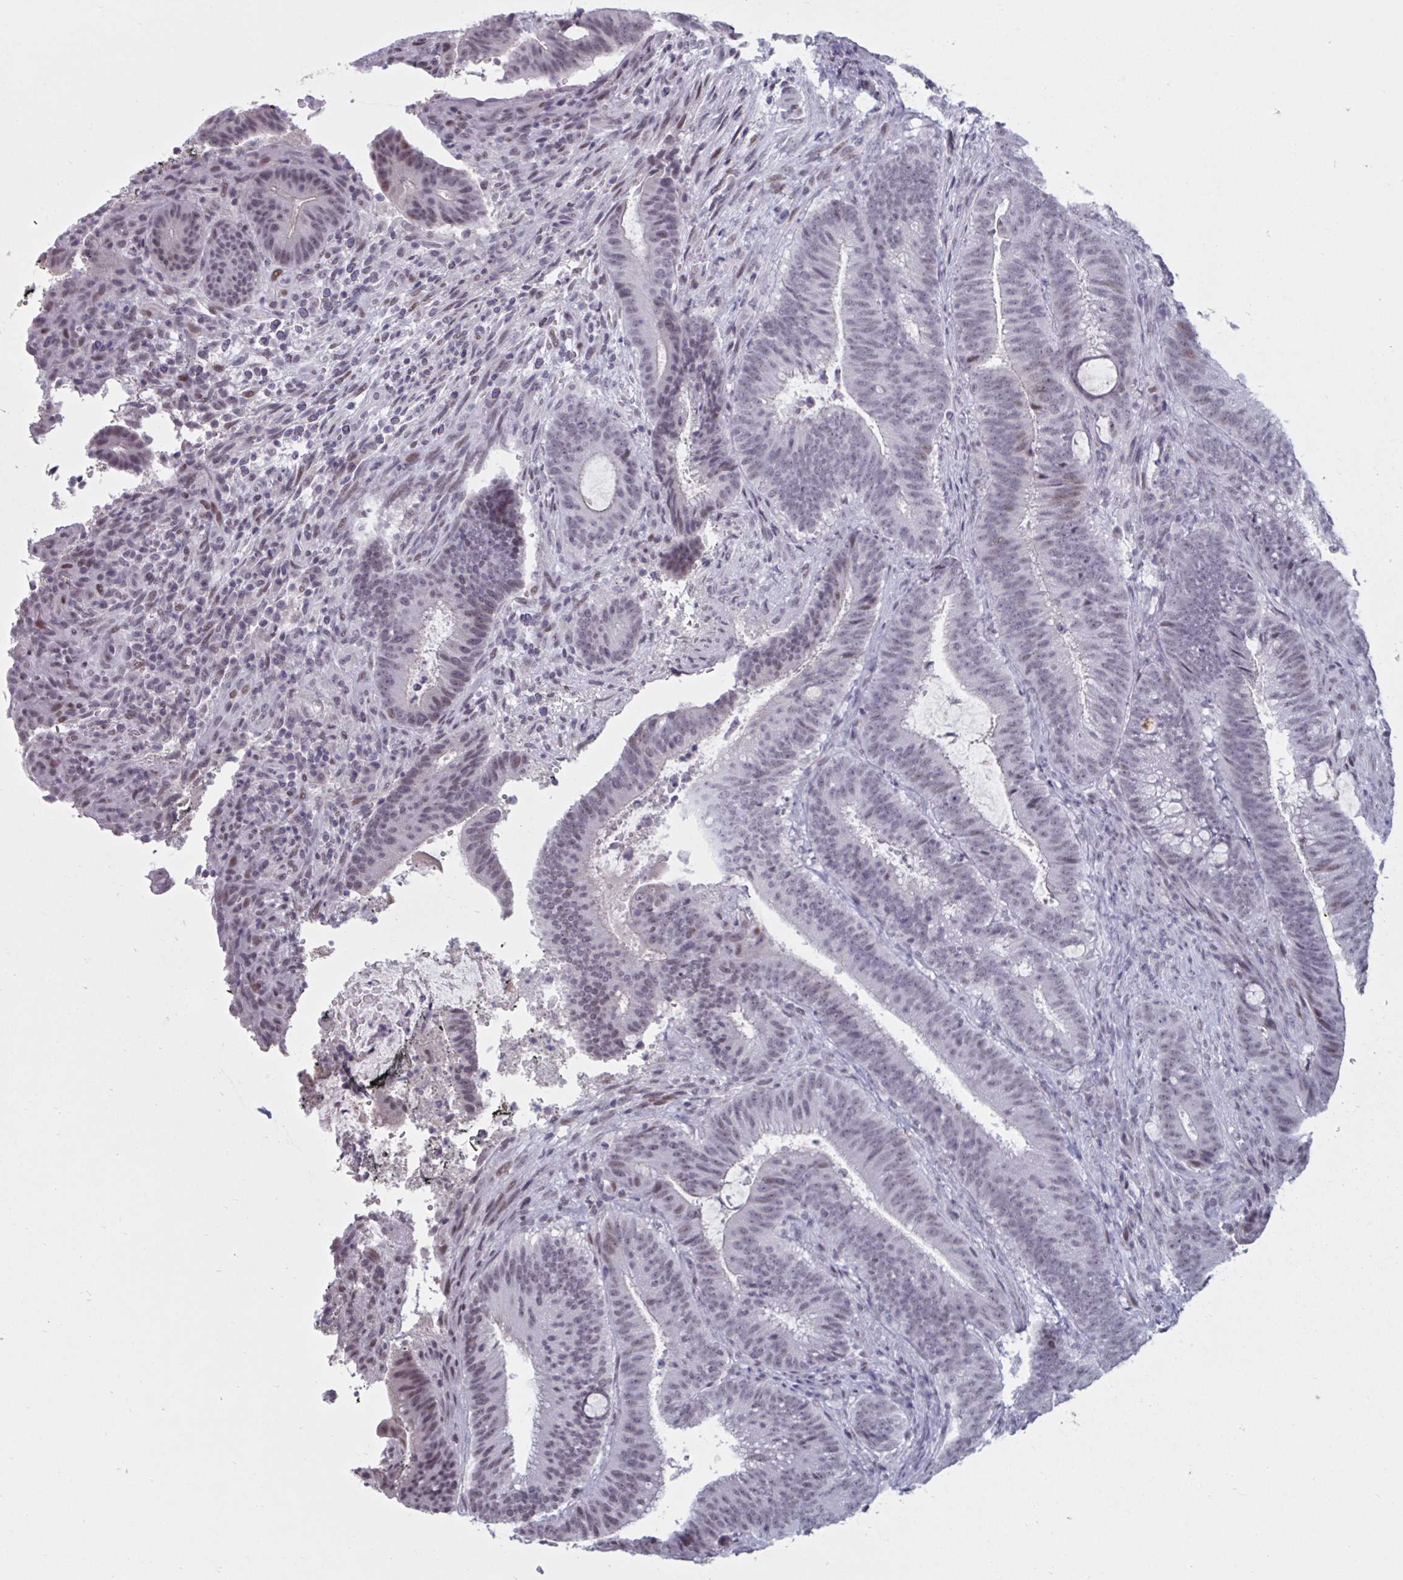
{"staining": {"intensity": "moderate", "quantity": "<25%", "location": "nuclear"}, "tissue": "colorectal cancer", "cell_type": "Tumor cells", "image_type": "cancer", "snomed": [{"axis": "morphology", "description": "Adenocarcinoma, NOS"}, {"axis": "topography", "description": "Colon"}], "caption": "The photomicrograph displays a brown stain indicating the presence of a protein in the nuclear of tumor cells in colorectal adenocarcinoma. (Brightfield microscopy of DAB IHC at high magnification).", "gene": "HSD17B6", "patient": {"sex": "female", "age": 43}}